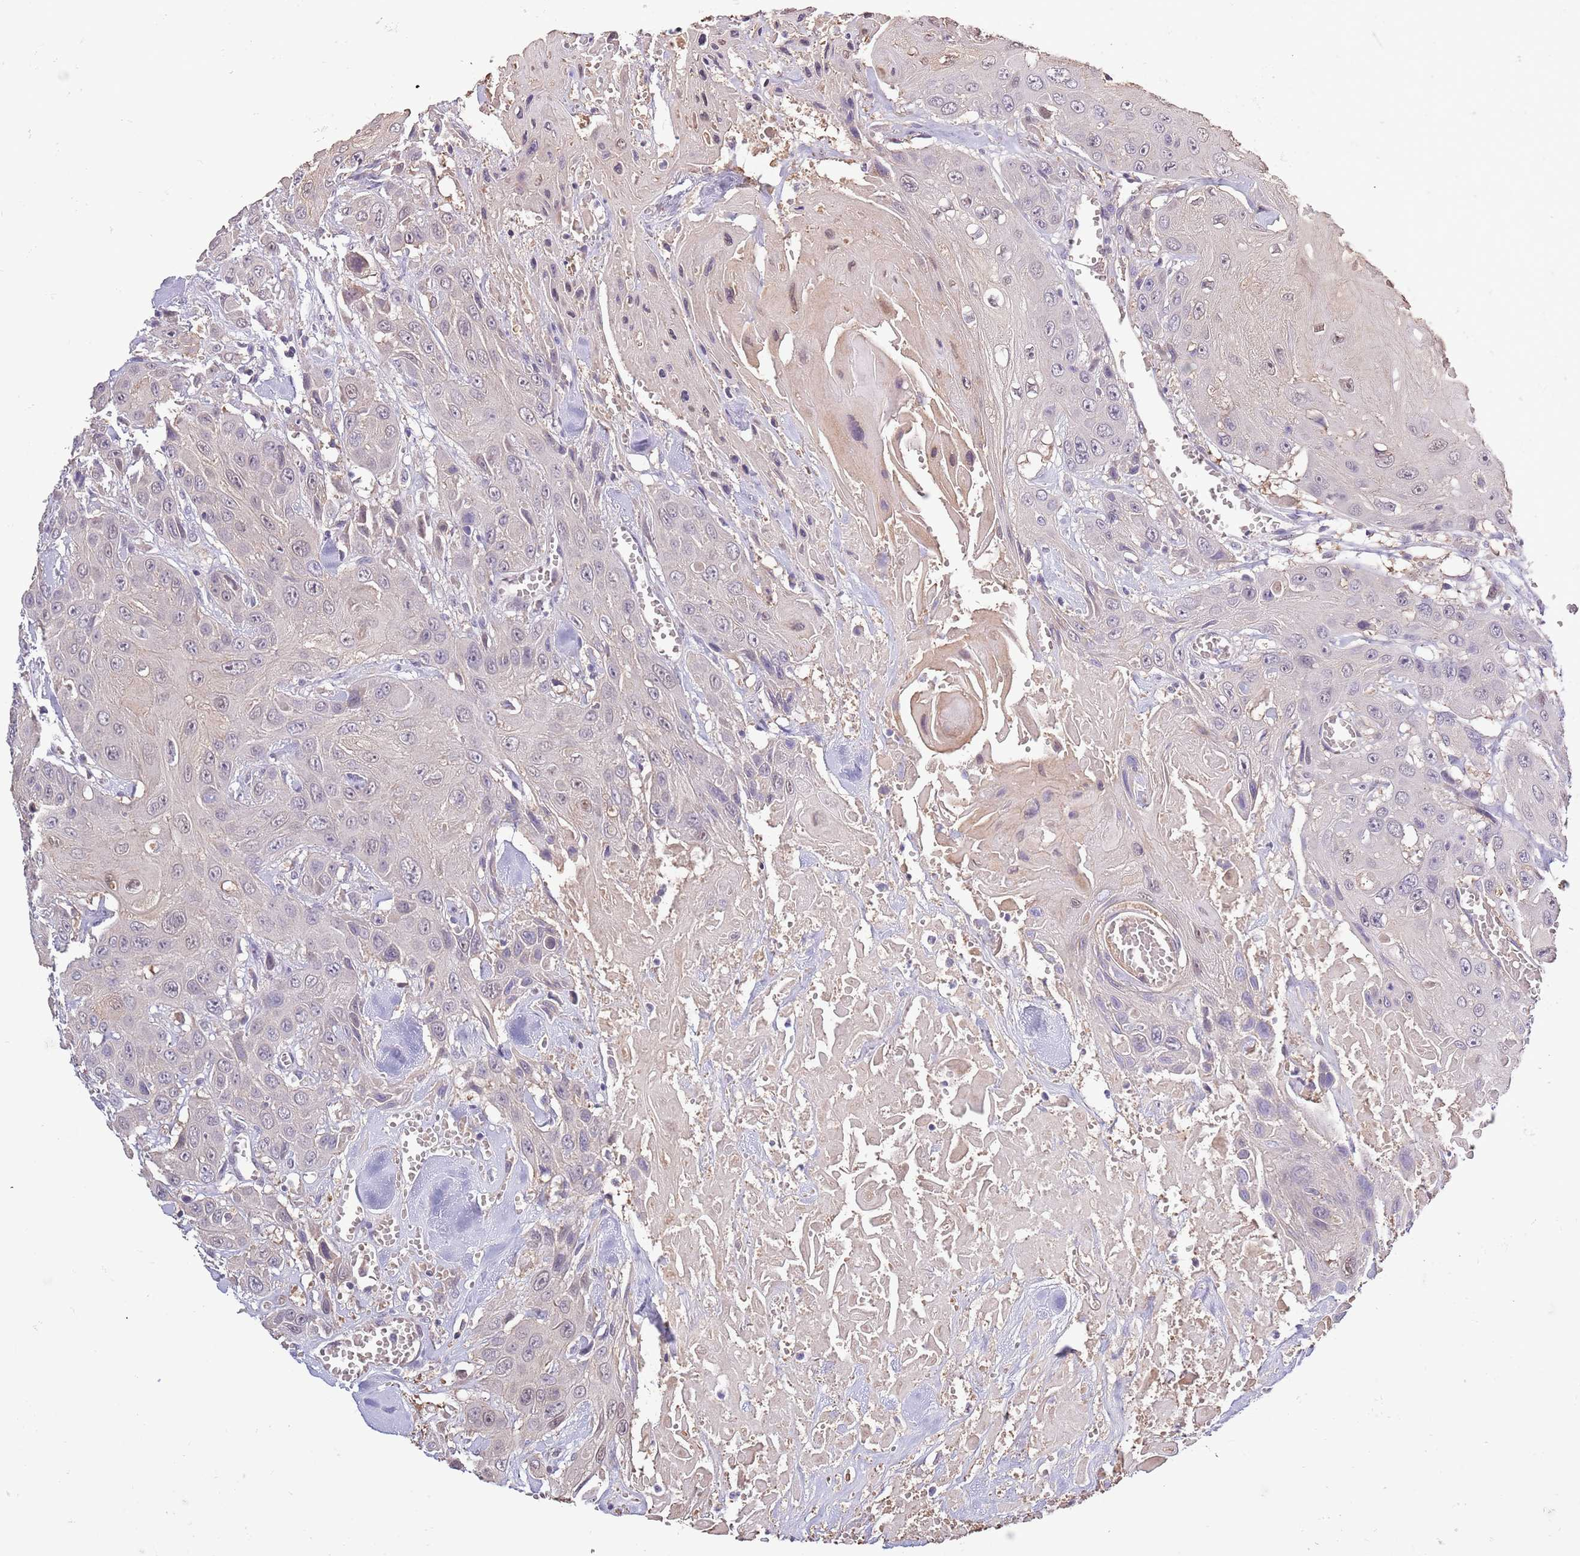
{"staining": {"intensity": "negative", "quantity": "none", "location": "none"}, "tissue": "head and neck cancer", "cell_type": "Tumor cells", "image_type": "cancer", "snomed": [{"axis": "morphology", "description": "Squamous cell carcinoma, NOS"}, {"axis": "topography", "description": "Head-Neck"}], "caption": "Tumor cells show no significant staining in head and neck cancer.", "gene": "LIPJ", "patient": {"sex": "male", "age": 81}}